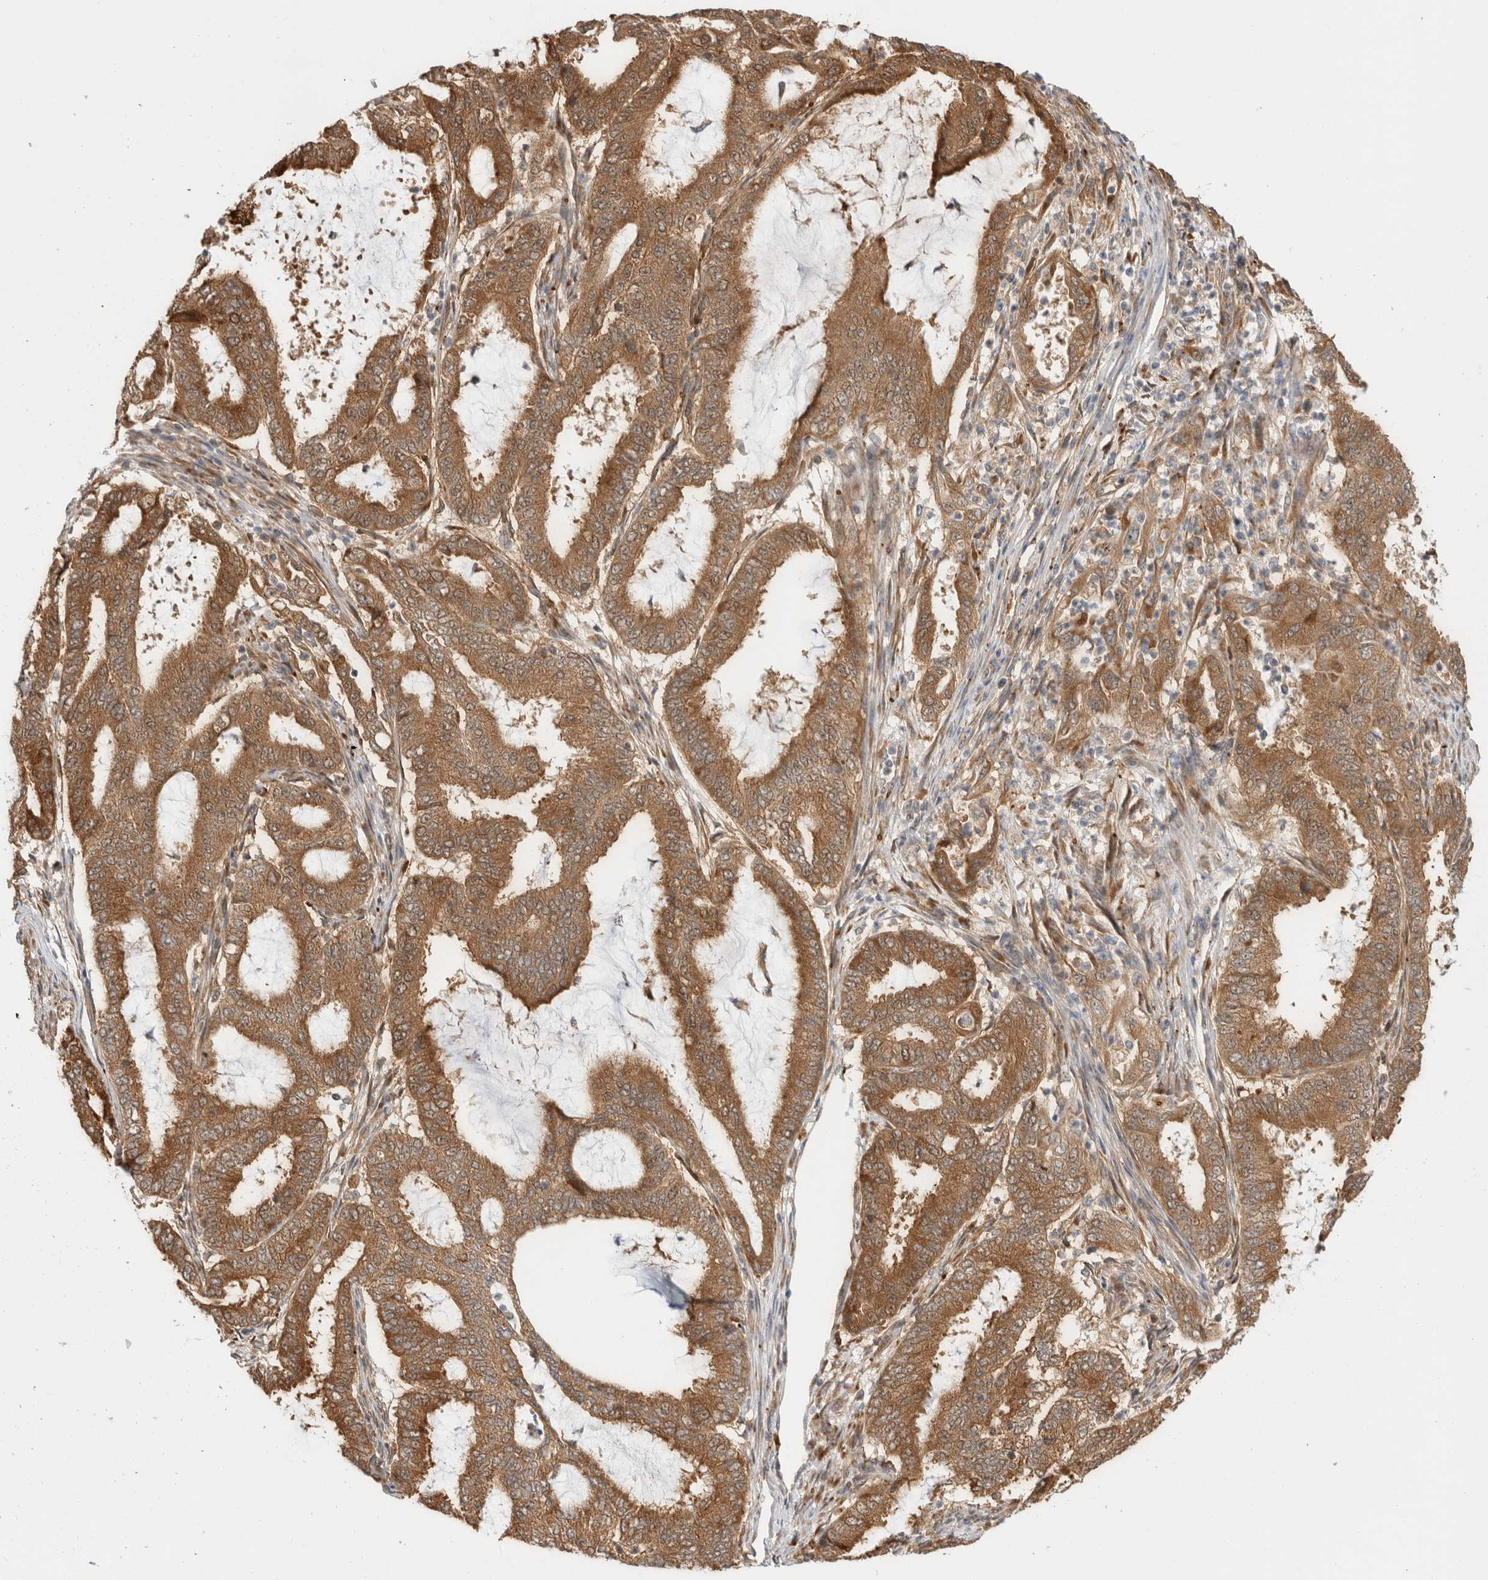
{"staining": {"intensity": "moderate", "quantity": ">75%", "location": "cytoplasmic/membranous"}, "tissue": "endometrial cancer", "cell_type": "Tumor cells", "image_type": "cancer", "snomed": [{"axis": "morphology", "description": "Adenocarcinoma, NOS"}, {"axis": "topography", "description": "Endometrium"}], "caption": "Immunohistochemistry staining of adenocarcinoma (endometrial), which shows medium levels of moderate cytoplasmic/membranous positivity in about >75% of tumor cells indicating moderate cytoplasmic/membranous protein expression. The staining was performed using DAB (brown) for protein detection and nuclei were counterstained in hematoxylin (blue).", "gene": "ACTL9", "patient": {"sex": "female", "age": 51}}